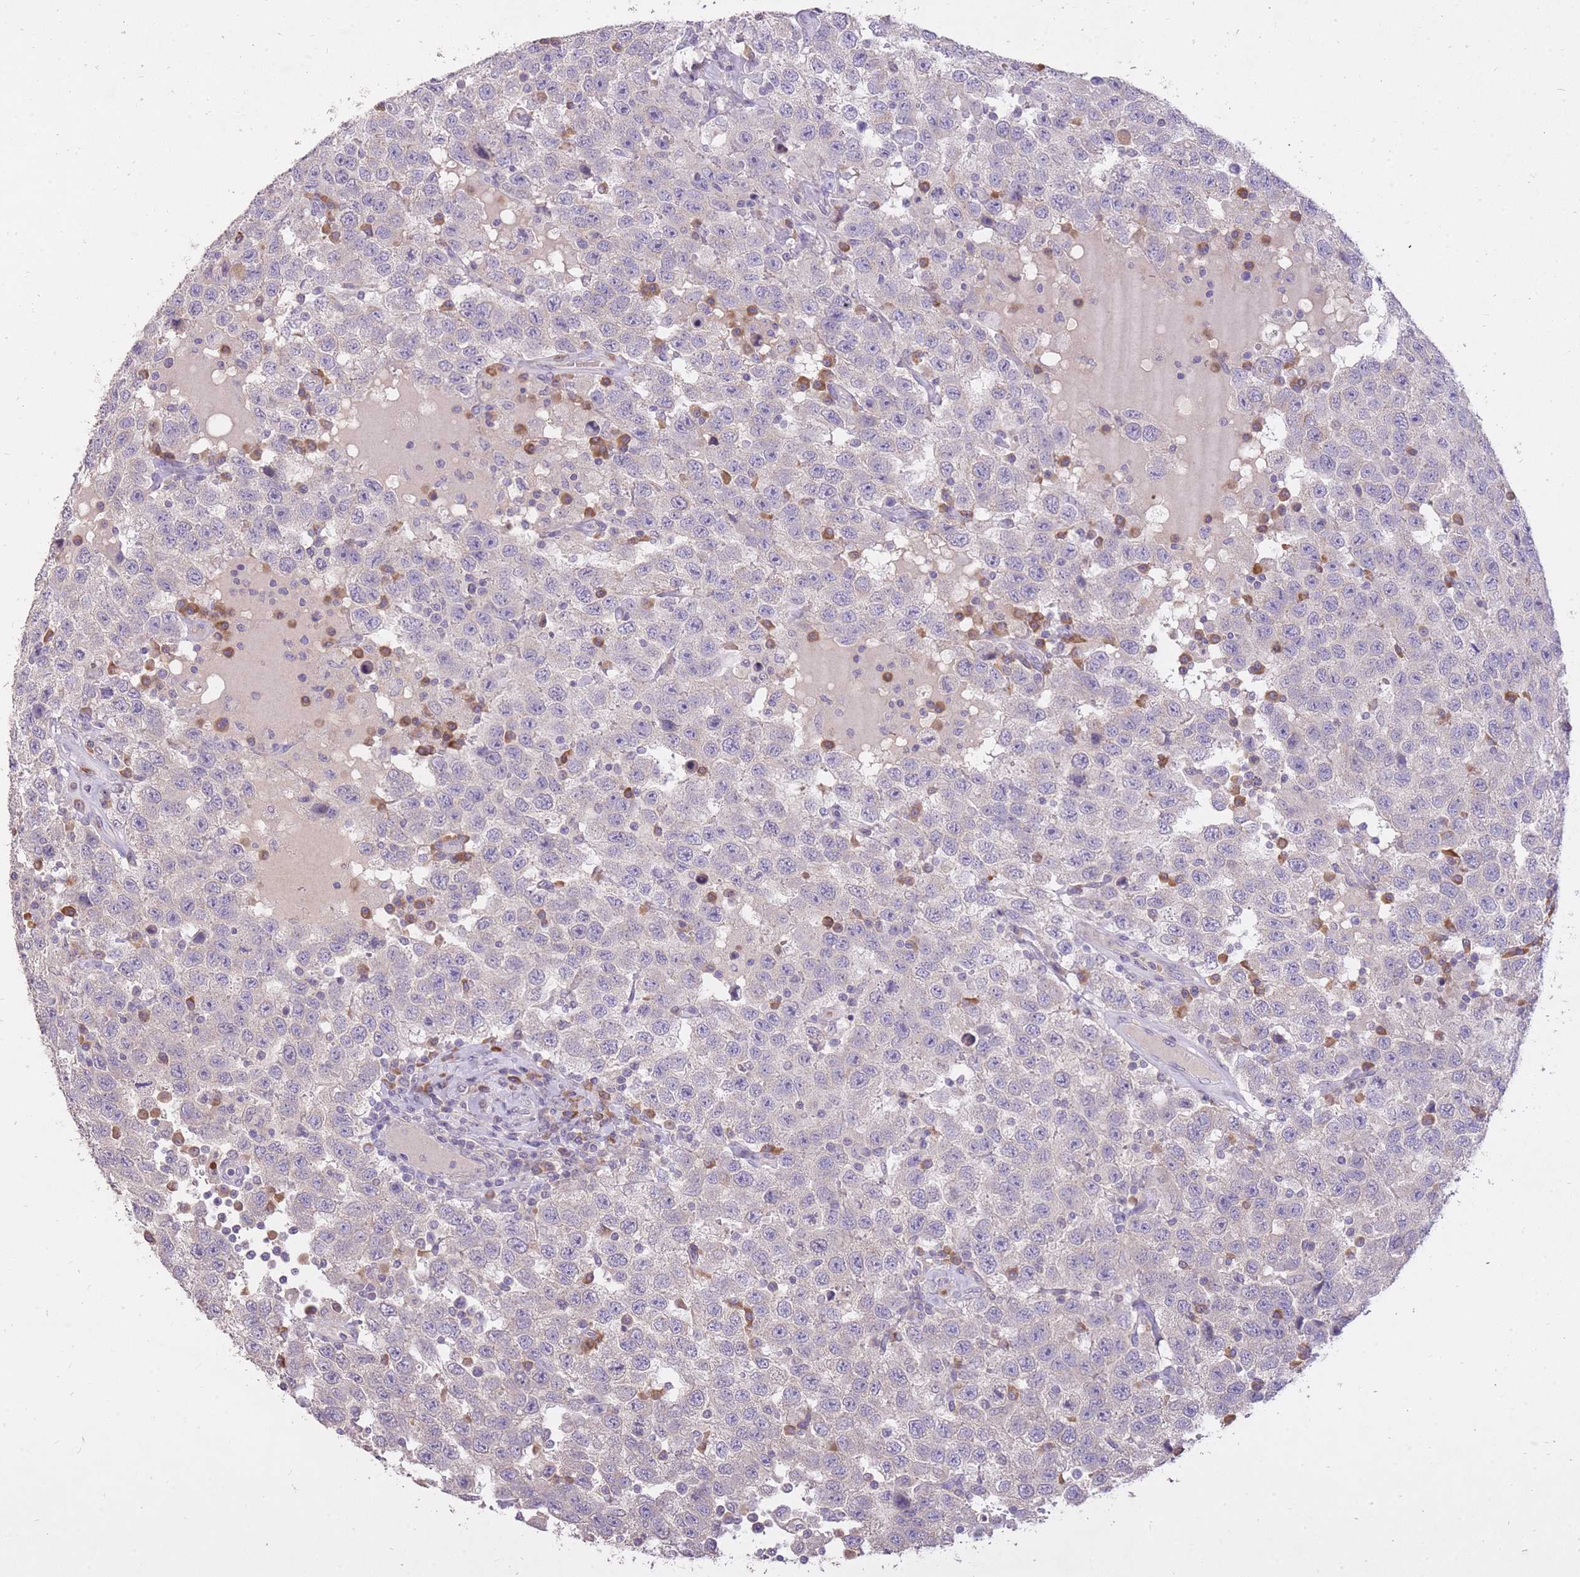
{"staining": {"intensity": "negative", "quantity": "none", "location": "none"}, "tissue": "testis cancer", "cell_type": "Tumor cells", "image_type": "cancer", "snomed": [{"axis": "morphology", "description": "Seminoma, NOS"}, {"axis": "topography", "description": "Testis"}], "caption": "Image shows no significant protein positivity in tumor cells of testis cancer. (DAB (3,3'-diaminobenzidine) IHC visualized using brightfield microscopy, high magnification).", "gene": "FRG2C", "patient": {"sex": "male", "age": 41}}